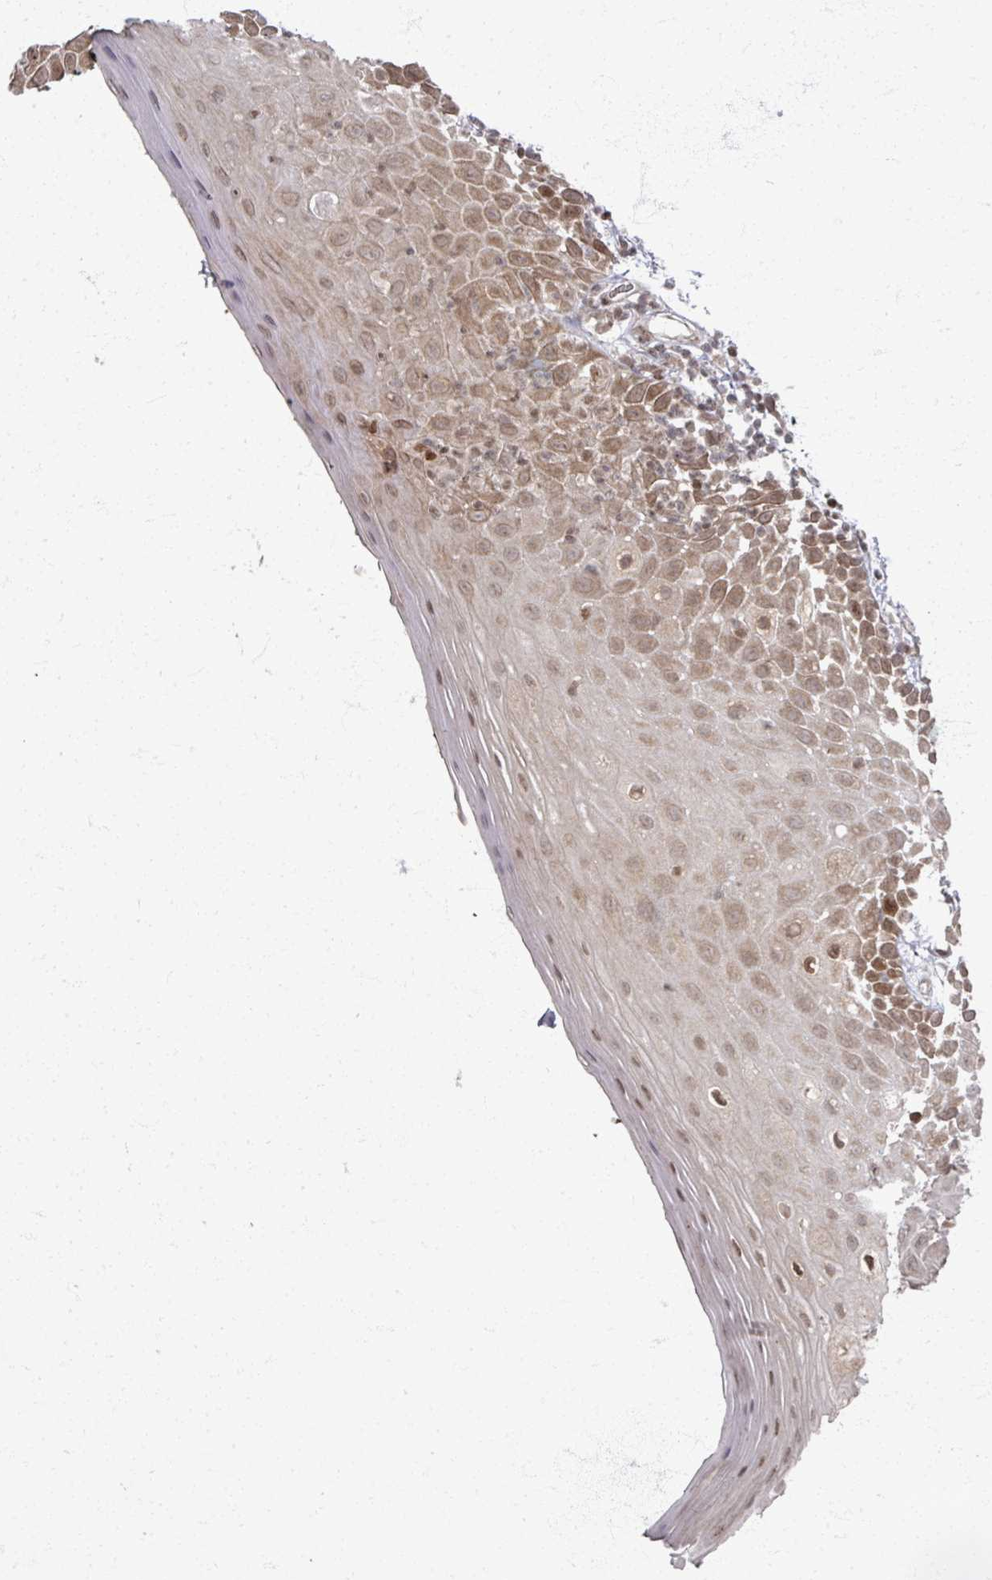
{"staining": {"intensity": "strong", "quantity": "25%-75%", "location": "cytoplasmic/membranous,nuclear"}, "tissue": "oral mucosa", "cell_type": "Squamous epithelial cells", "image_type": "normal", "snomed": [{"axis": "morphology", "description": "Normal tissue, NOS"}, {"axis": "morphology", "description": "Squamous cell carcinoma, NOS"}, {"axis": "topography", "description": "Oral tissue"}, {"axis": "topography", "description": "Tounge, NOS"}, {"axis": "topography", "description": "Head-Neck"}], "caption": "Normal oral mucosa shows strong cytoplasmic/membranous,nuclear positivity in about 25%-75% of squamous epithelial cells Immunohistochemistry stains the protein in brown and the nuclei are stained blue..", "gene": "PSKH1", "patient": {"sex": "male", "age": 76}}